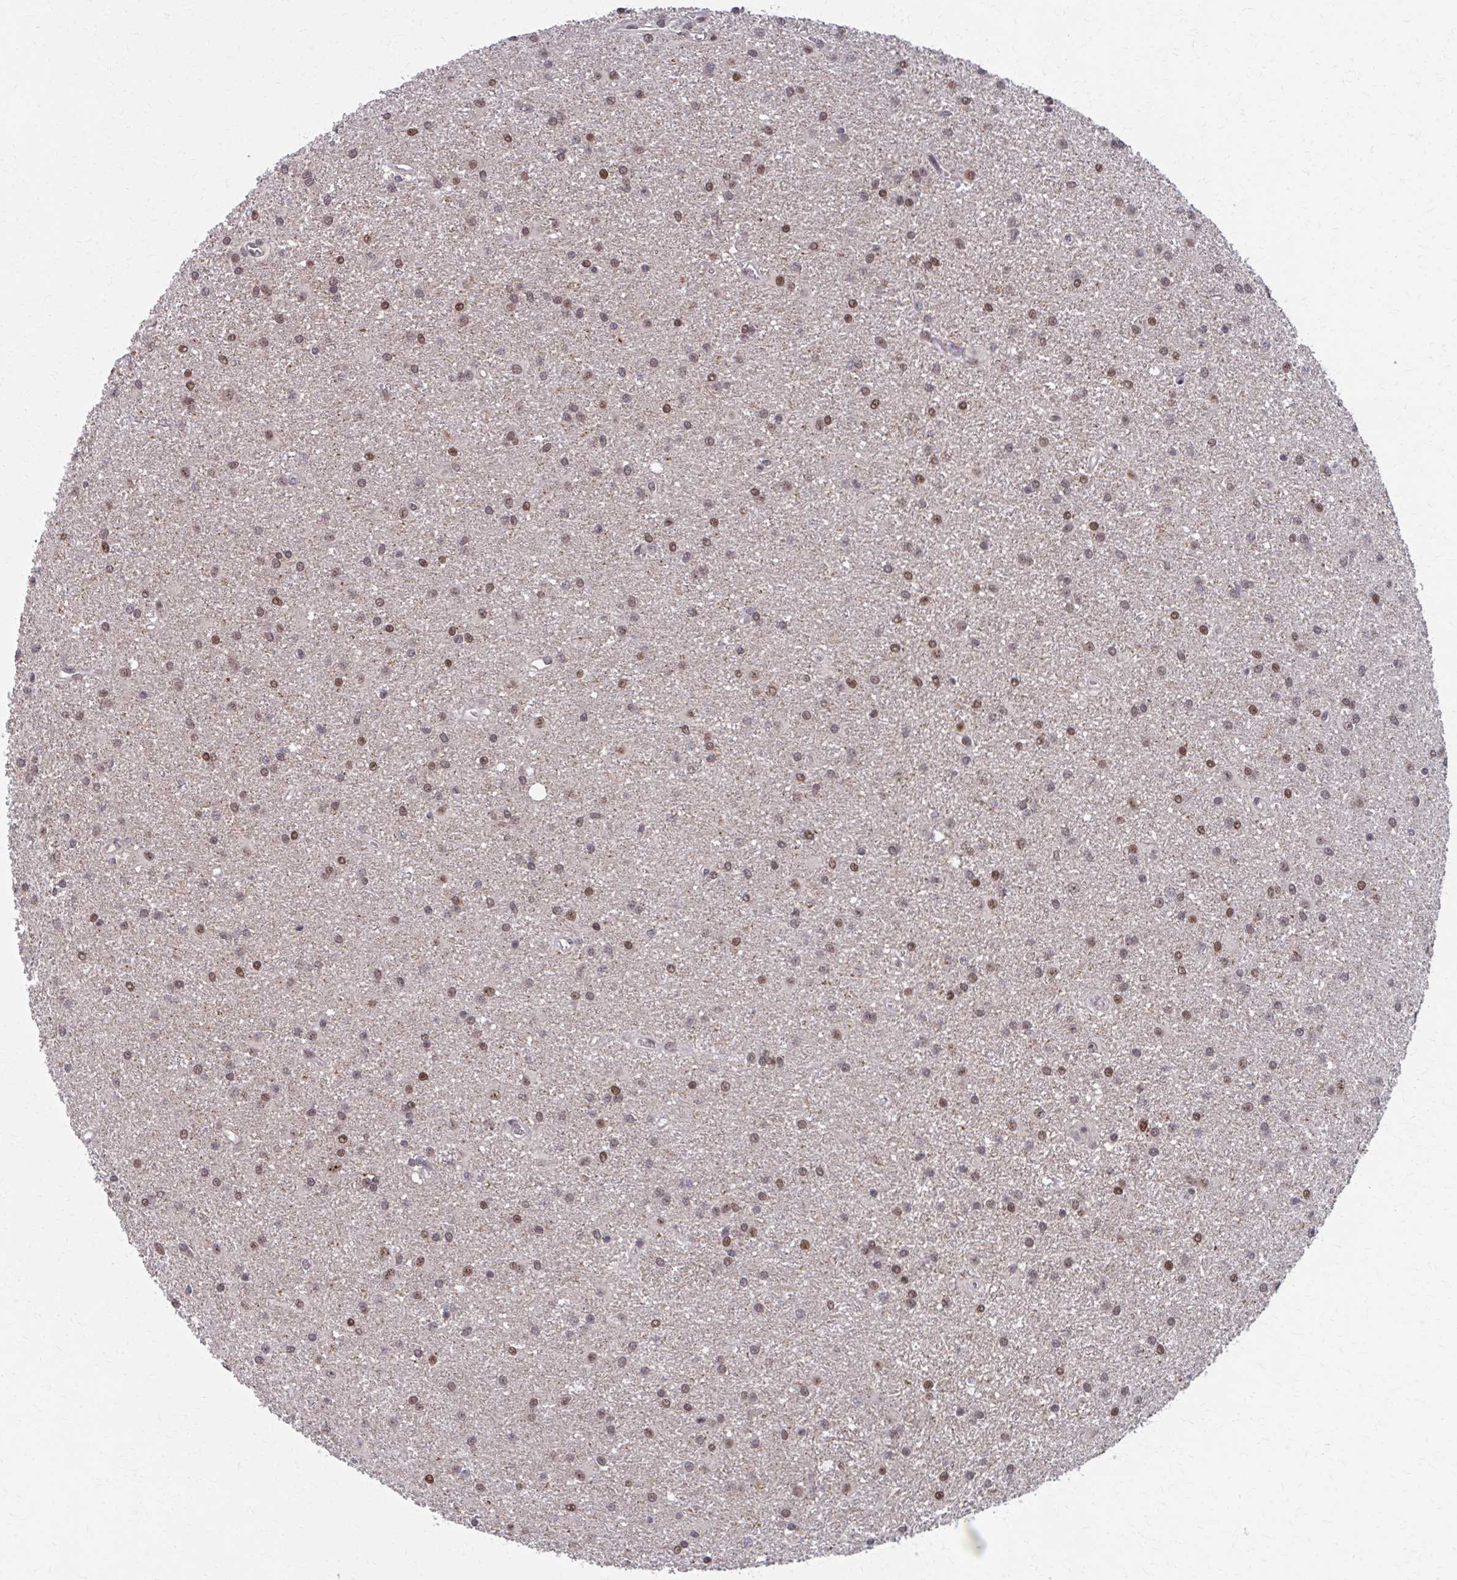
{"staining": {"intensity": "moderate", "quantity": ">75%", "location": "nuclear"}, "tissue": "glioma", "cell_type": "Tumor cells", "image_type": "cancer", "snomed": [{"axis": "morphology", "description": "Glioma, malignant, High grade"}, {"axis": "topography", "description": "Brain"}], "caption": "Tumor cells exhibit medium levels of moderate nuclear expression in approximately >75% of cells in human malignant glioma (high-grade). Ihc stains the protein in brown and the nuclei are stained blue.", "gene": "SETBP1", "patient": {"sex": "female", "age": 50}}